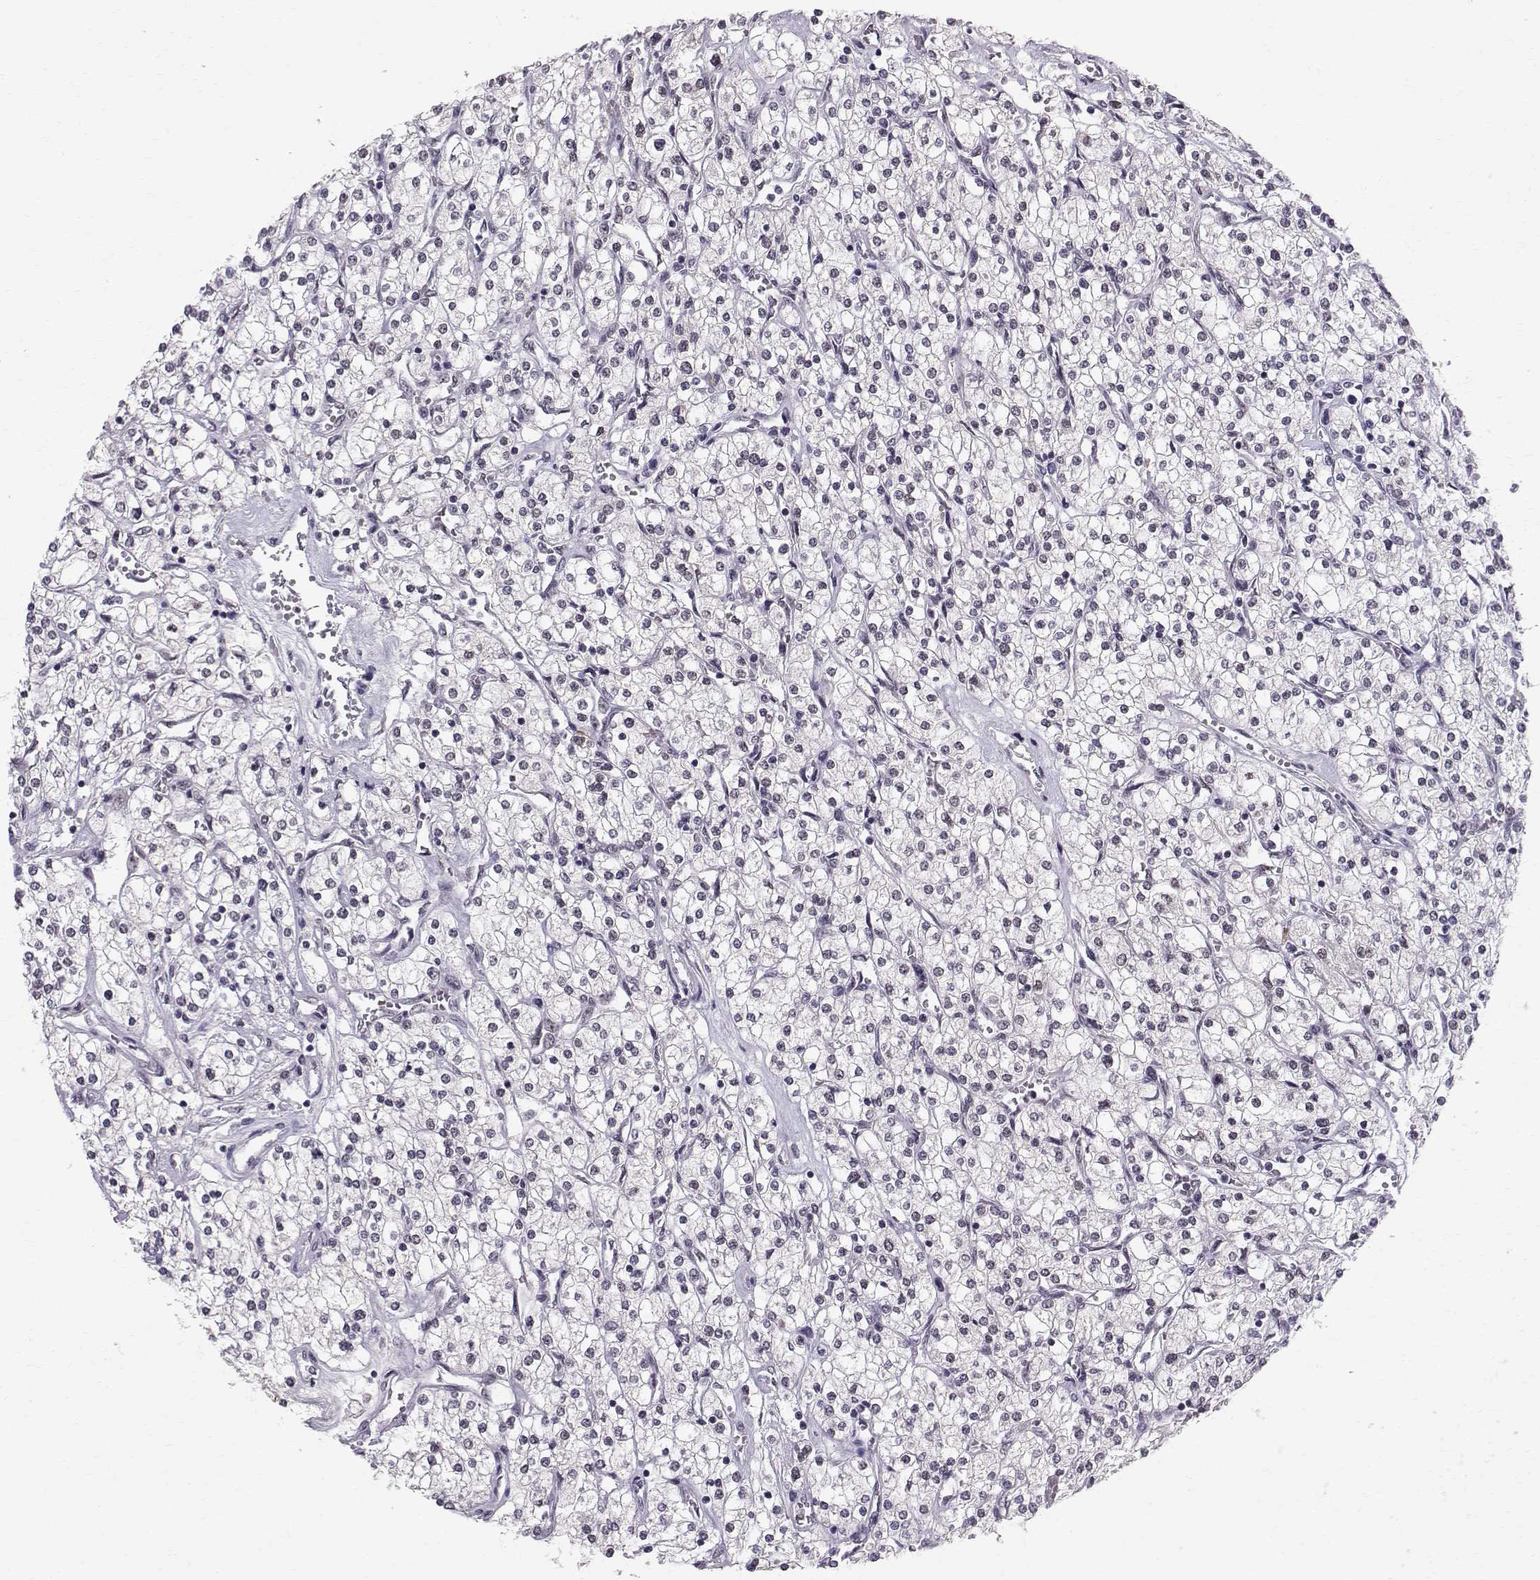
{"staining": {"intensity": "negative", "quantity": "none", "location": "none"}, "tissue": "renal cancer", "cell_type": "Tumor cells", "image_type": "cancer", "snomed": [{"axis": "morphology", "description": "Adenocarcinoma, NOS"}, {"axis": "topography", "description": "Kidney"}], "caption": "This is an immunohistochemistry photomicrograph of human renal cancer (adenocarcinoma). There is no staining in tumor cells.", "gene": "RPP38", "patient": {"sex": "male", "age": 80}}